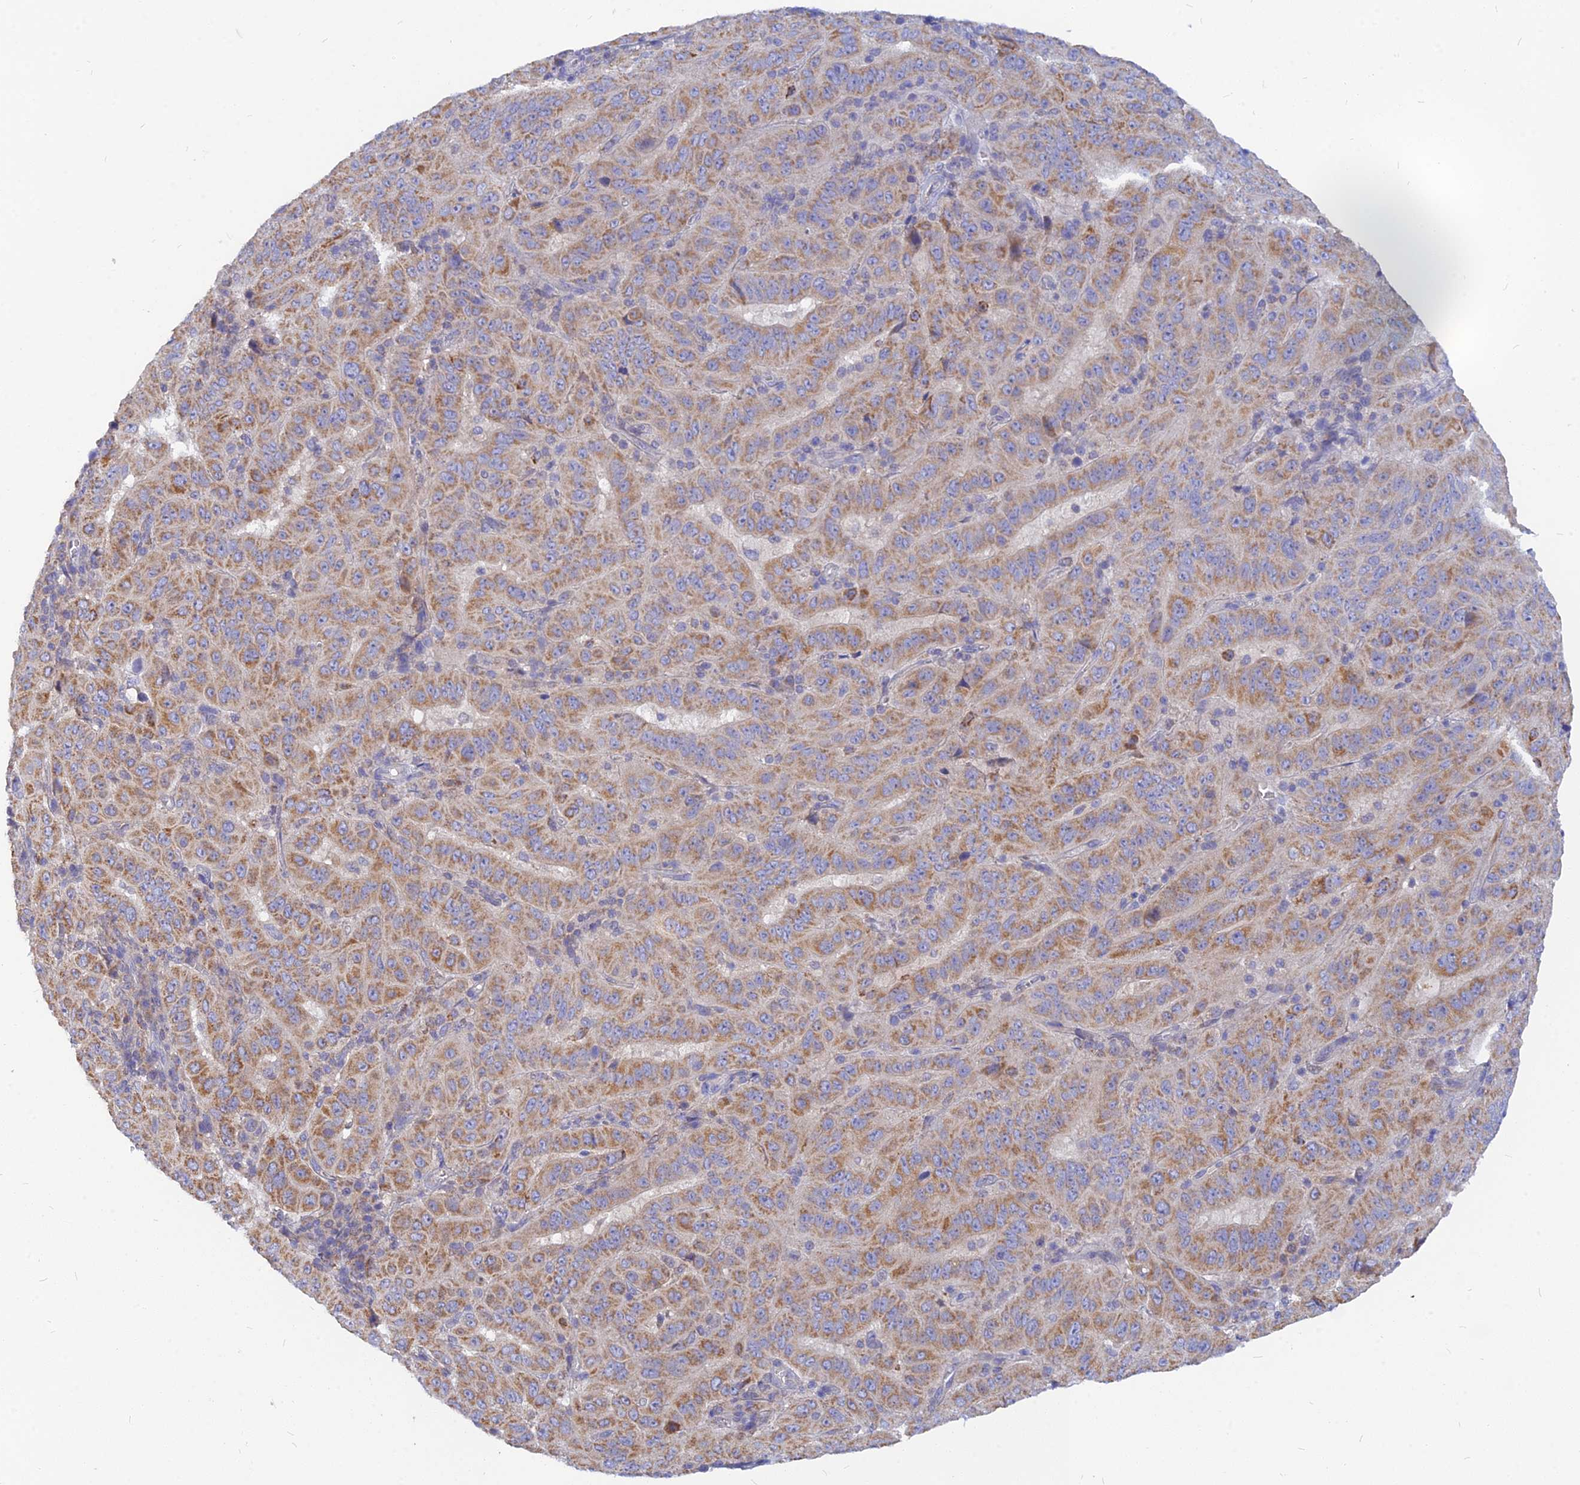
{"staining": {"intensity": "moderate", "quantity": ">75%", "location": "cytoplasmic/membranous"}, "tissue": "pancreatic cancer", "cell_type": "Tumor cells", "image_type": "cancer", "snomed": [{"axis": "morphology", "description": "Adenocarcinoma, NOS"}, {"axis": "topography", "description": "Pancreas"}], "caption": "Approximately >75% of tumor cells in adenocarcinoma (pancreatic) exhibit moderate cytoplasmic/membranous protein positivity as visualized by brown immunohistochemical staining.", "gene": "CACNA1B", "patient": {"sex": "male", "age": 63}}